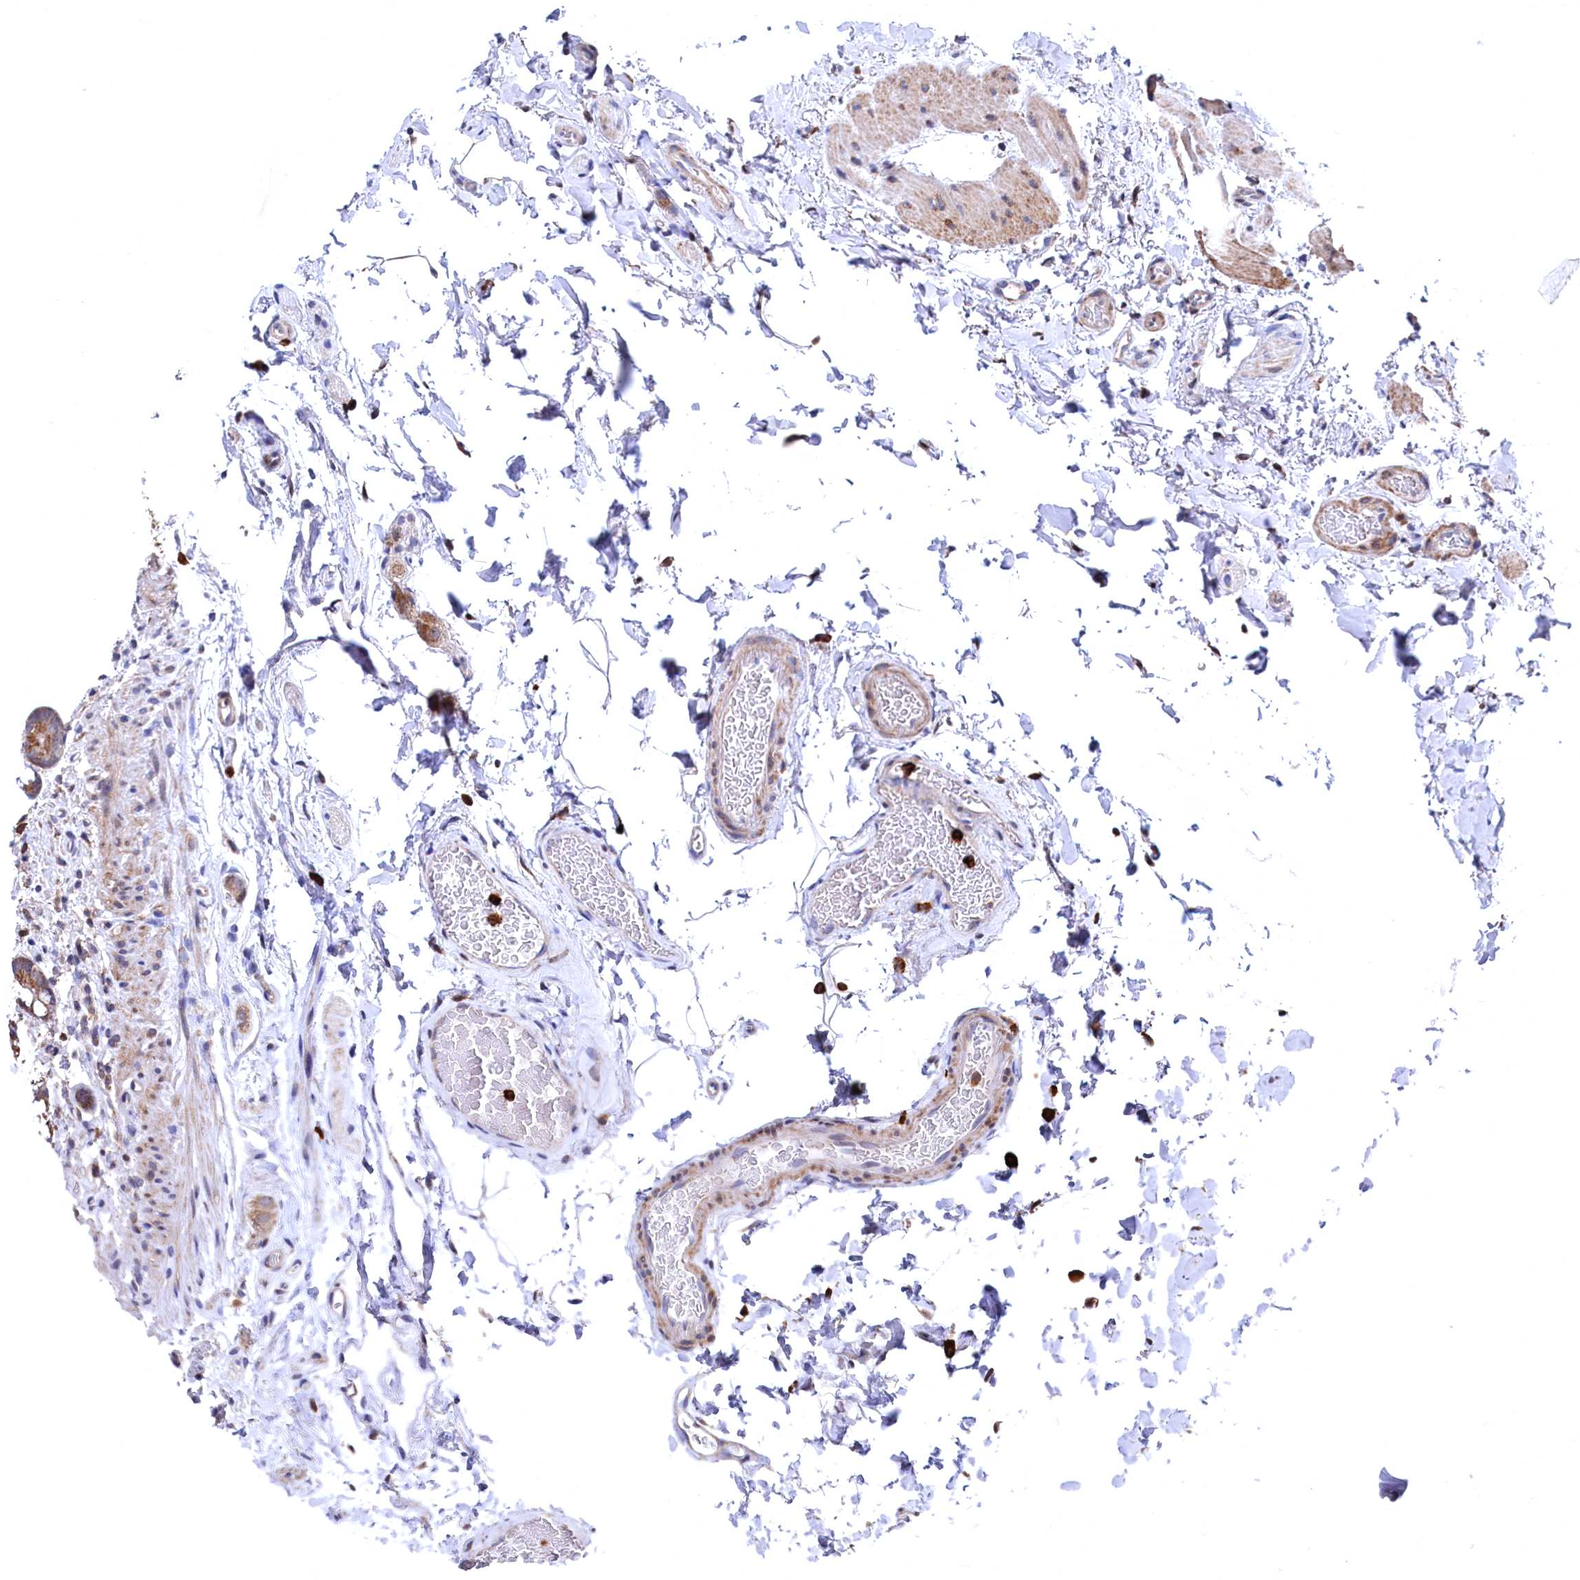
{"staining": {"intensity": "weak", "quantity": ">75%", "location": "cytoplasmic/membranous"}, "tissue": "colon", "cell_type": "Endothelial cells", "image_type": "normal", "snomed": [{"axis": "morphology", "description": "Normal tissue, NOS"}, {"axis": "topography", "description": "Colon"}], "caption": "Immunohistochemistry (IHC) staining of normal colon, which exhibits low levels of weak cytoplasmic/membranous expression in approximately >75% of endothelial cells indicating weak cytoplasmic/membranous protein positivity. The staining was performed using DAB (brown) for protein detection and nuclei were counterstained in hematoxylin (blue).", "gene": "CHCHD1", "patient": {"sex": "female", "age": 82}}